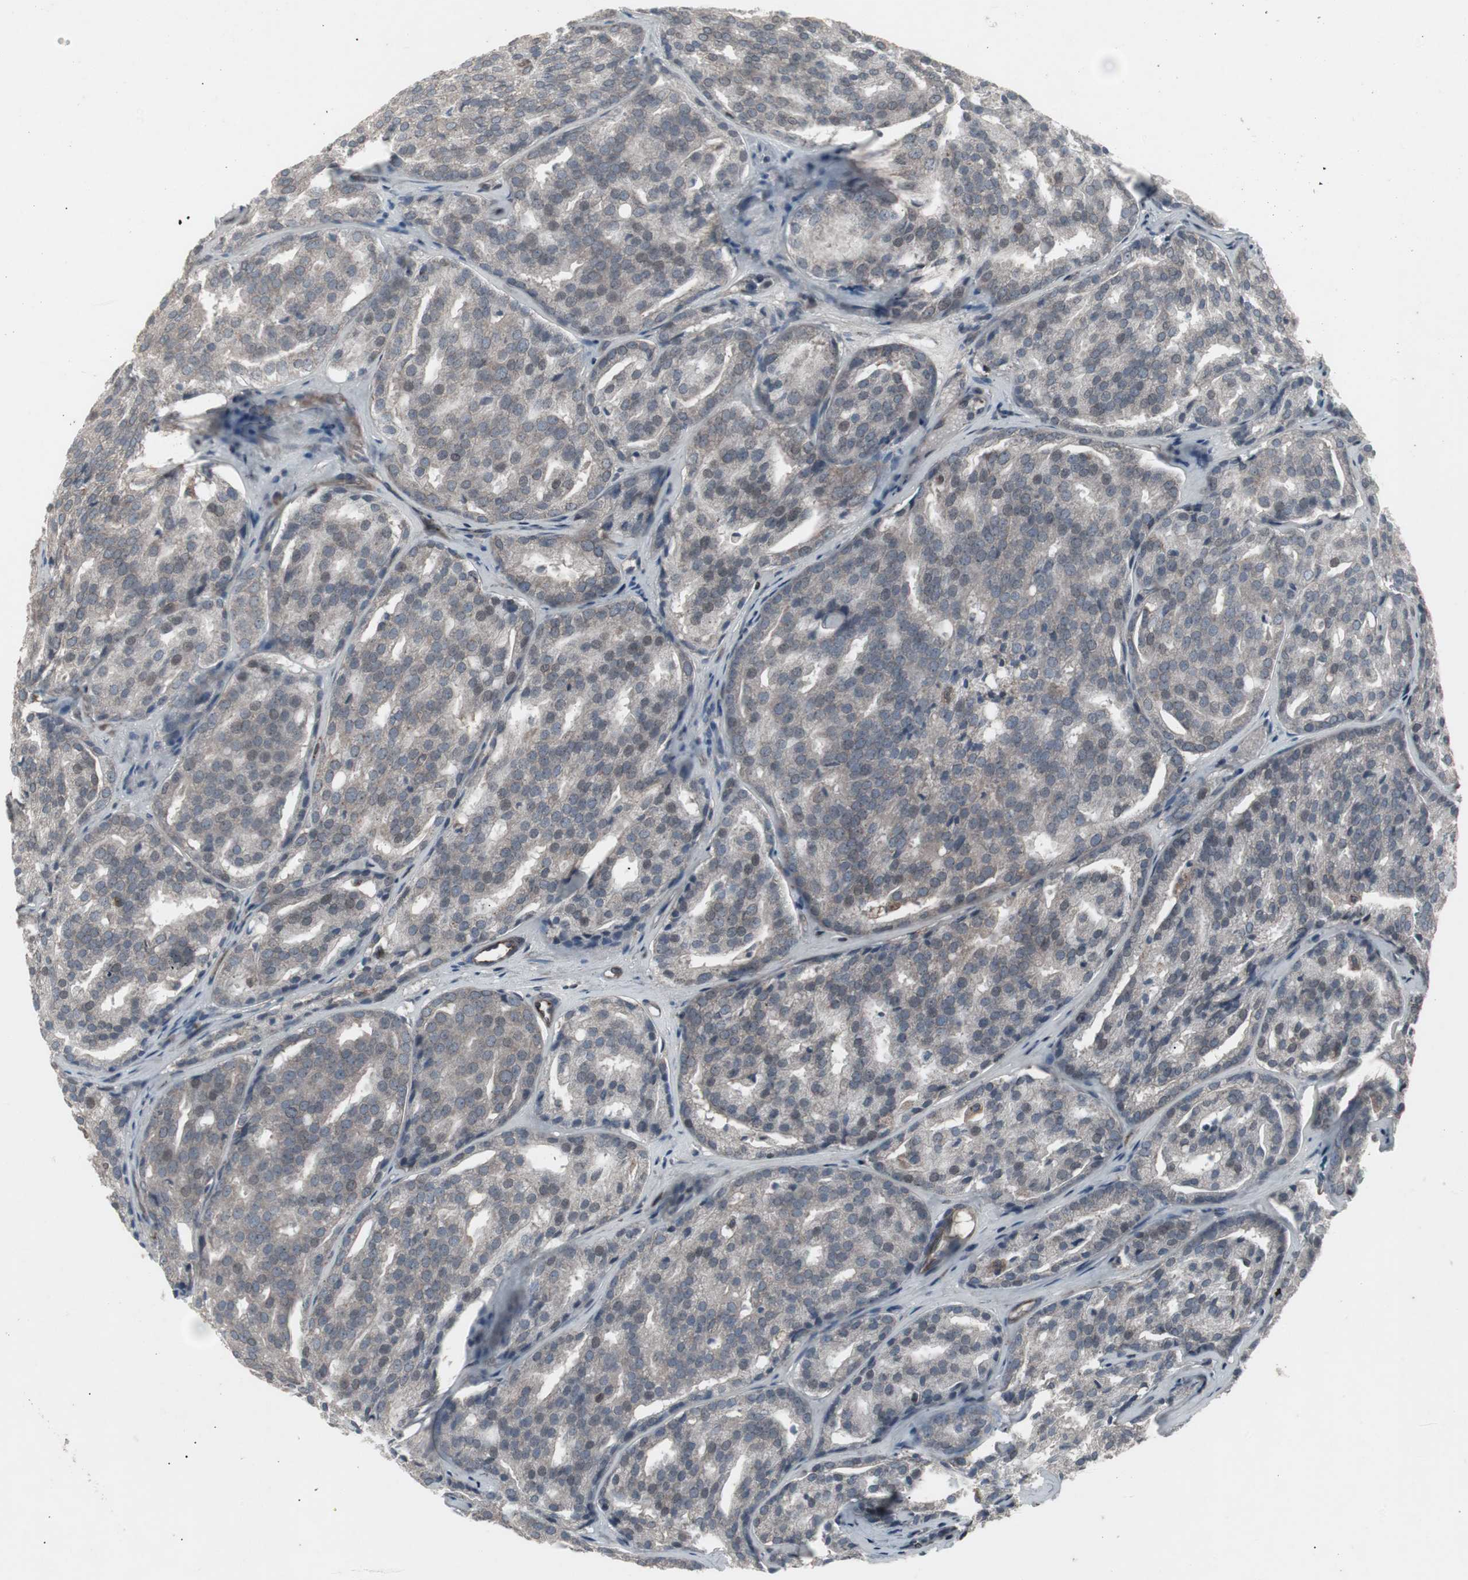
{"staining": {"intensity": "negative", "quantity": "none", "location": "none"}, "tissue": "prostate cancer", "cell_type": "Tumor cells", "image_type": "cancer", "snomed": [{"axis": "morphology", "description": "Adenocarcinoma, High grade"}, {"axis": "topography", "description": "Prostate"}], "caption": "High power microscopy histopathology image of an immunohistochemistry (IHC) image of prostate cancer, revealing no significant expression in tumor cells.", "gene": "SSTR2", "patient": {"sex": "male", "age": 64}}